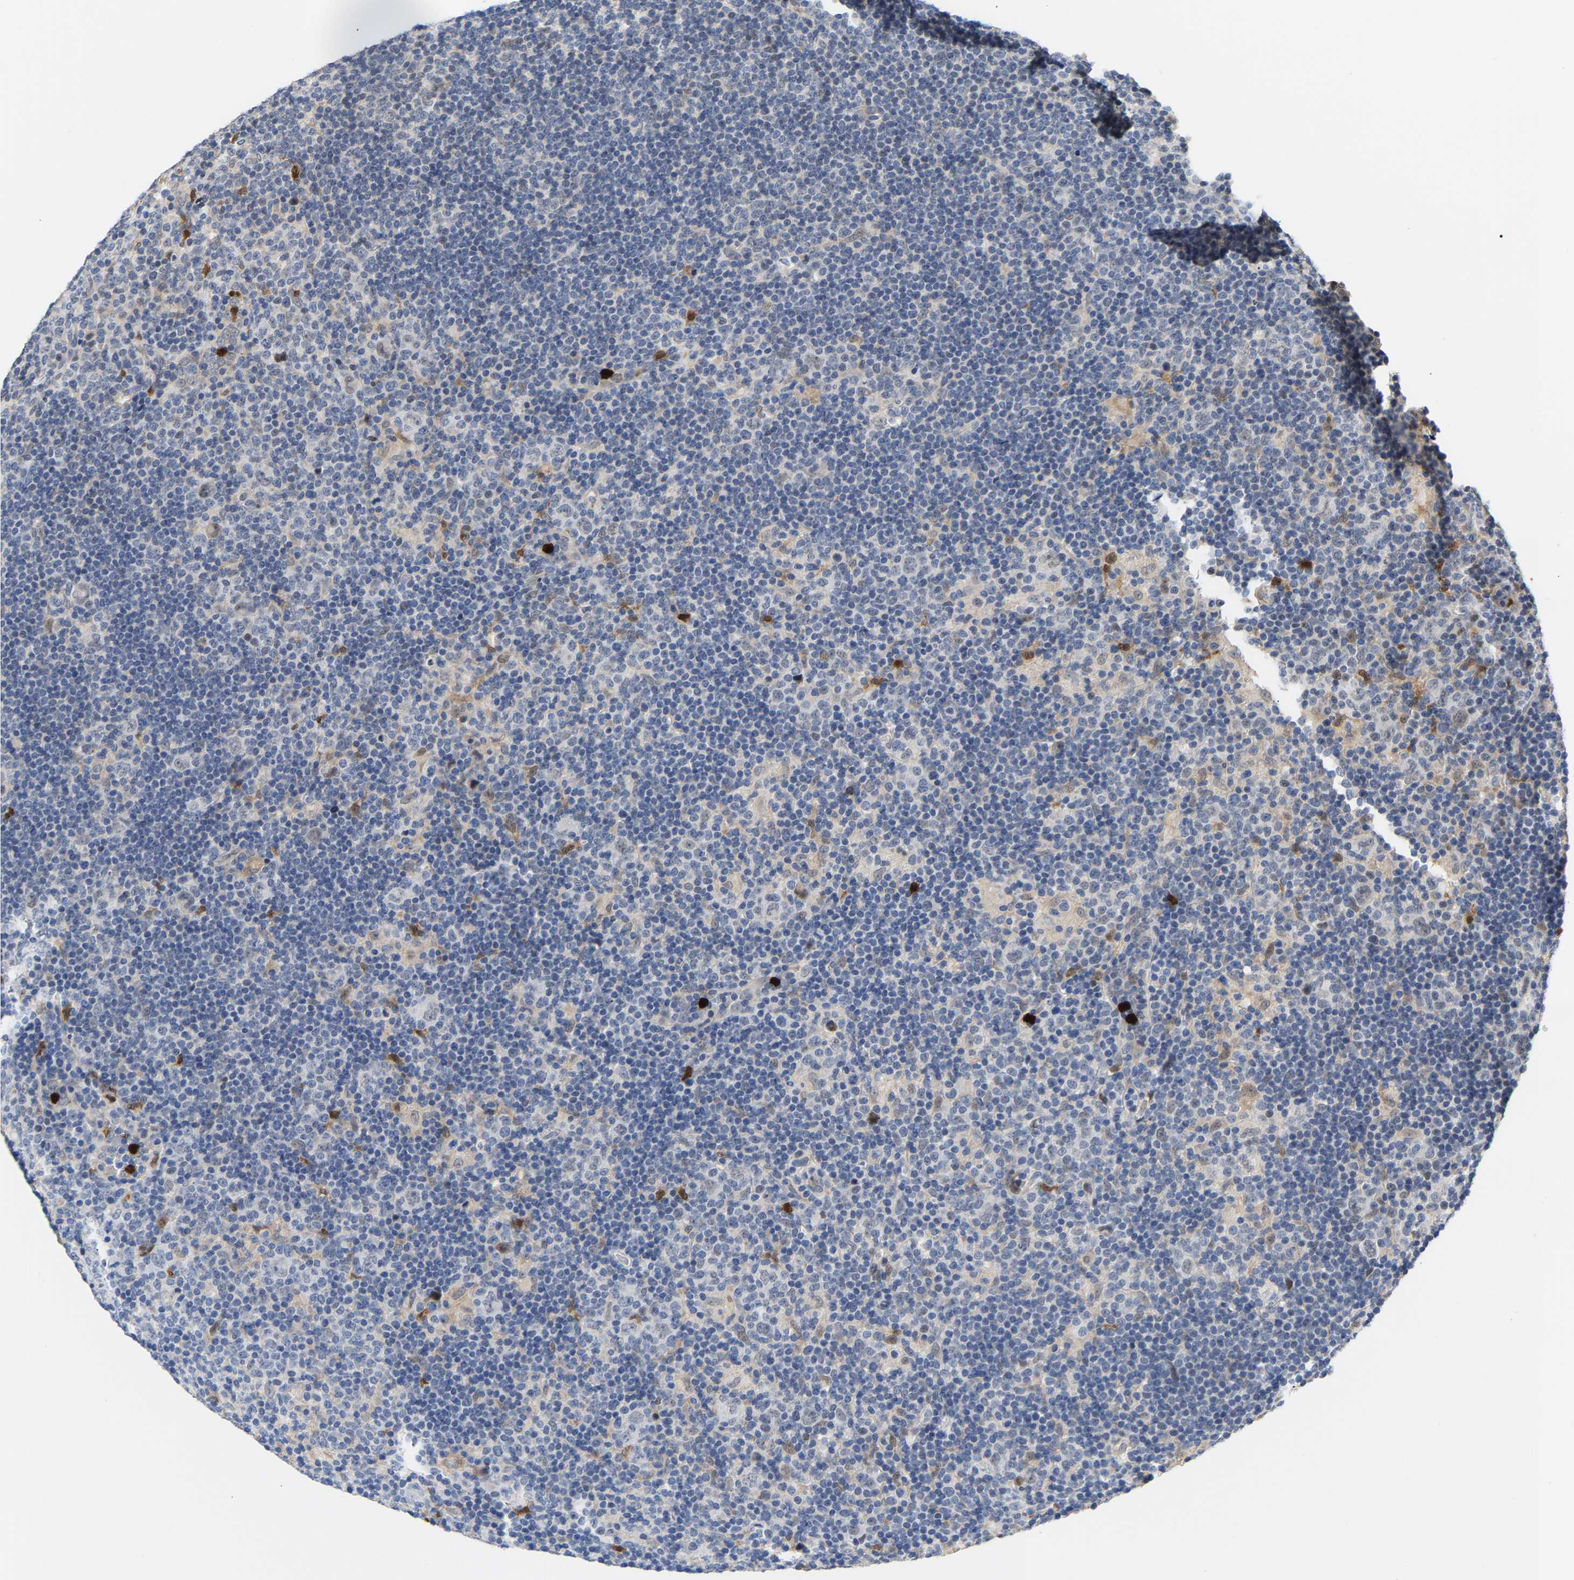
{"staining": {"intensity": "weak", "quantity": "<25%", "location": "cytoplasmic/membranous,nuclear"}, "tissue": "lymphoma", "cell_type": "Tumor cells", "image_type": "cancer", "snomed": [{"axis": "morphology", "description": "Hodgkin's disease, NOS"}, {"axis": "topography", "description": "Lymph node"}], "caption": "This is an immunohistochemistry (IHC) micrograph of human Hodgkin's disease. There is no positivity in tumor cells.", "gene": "TDRD7", "patient": {"sex": "female", "age": 57}}